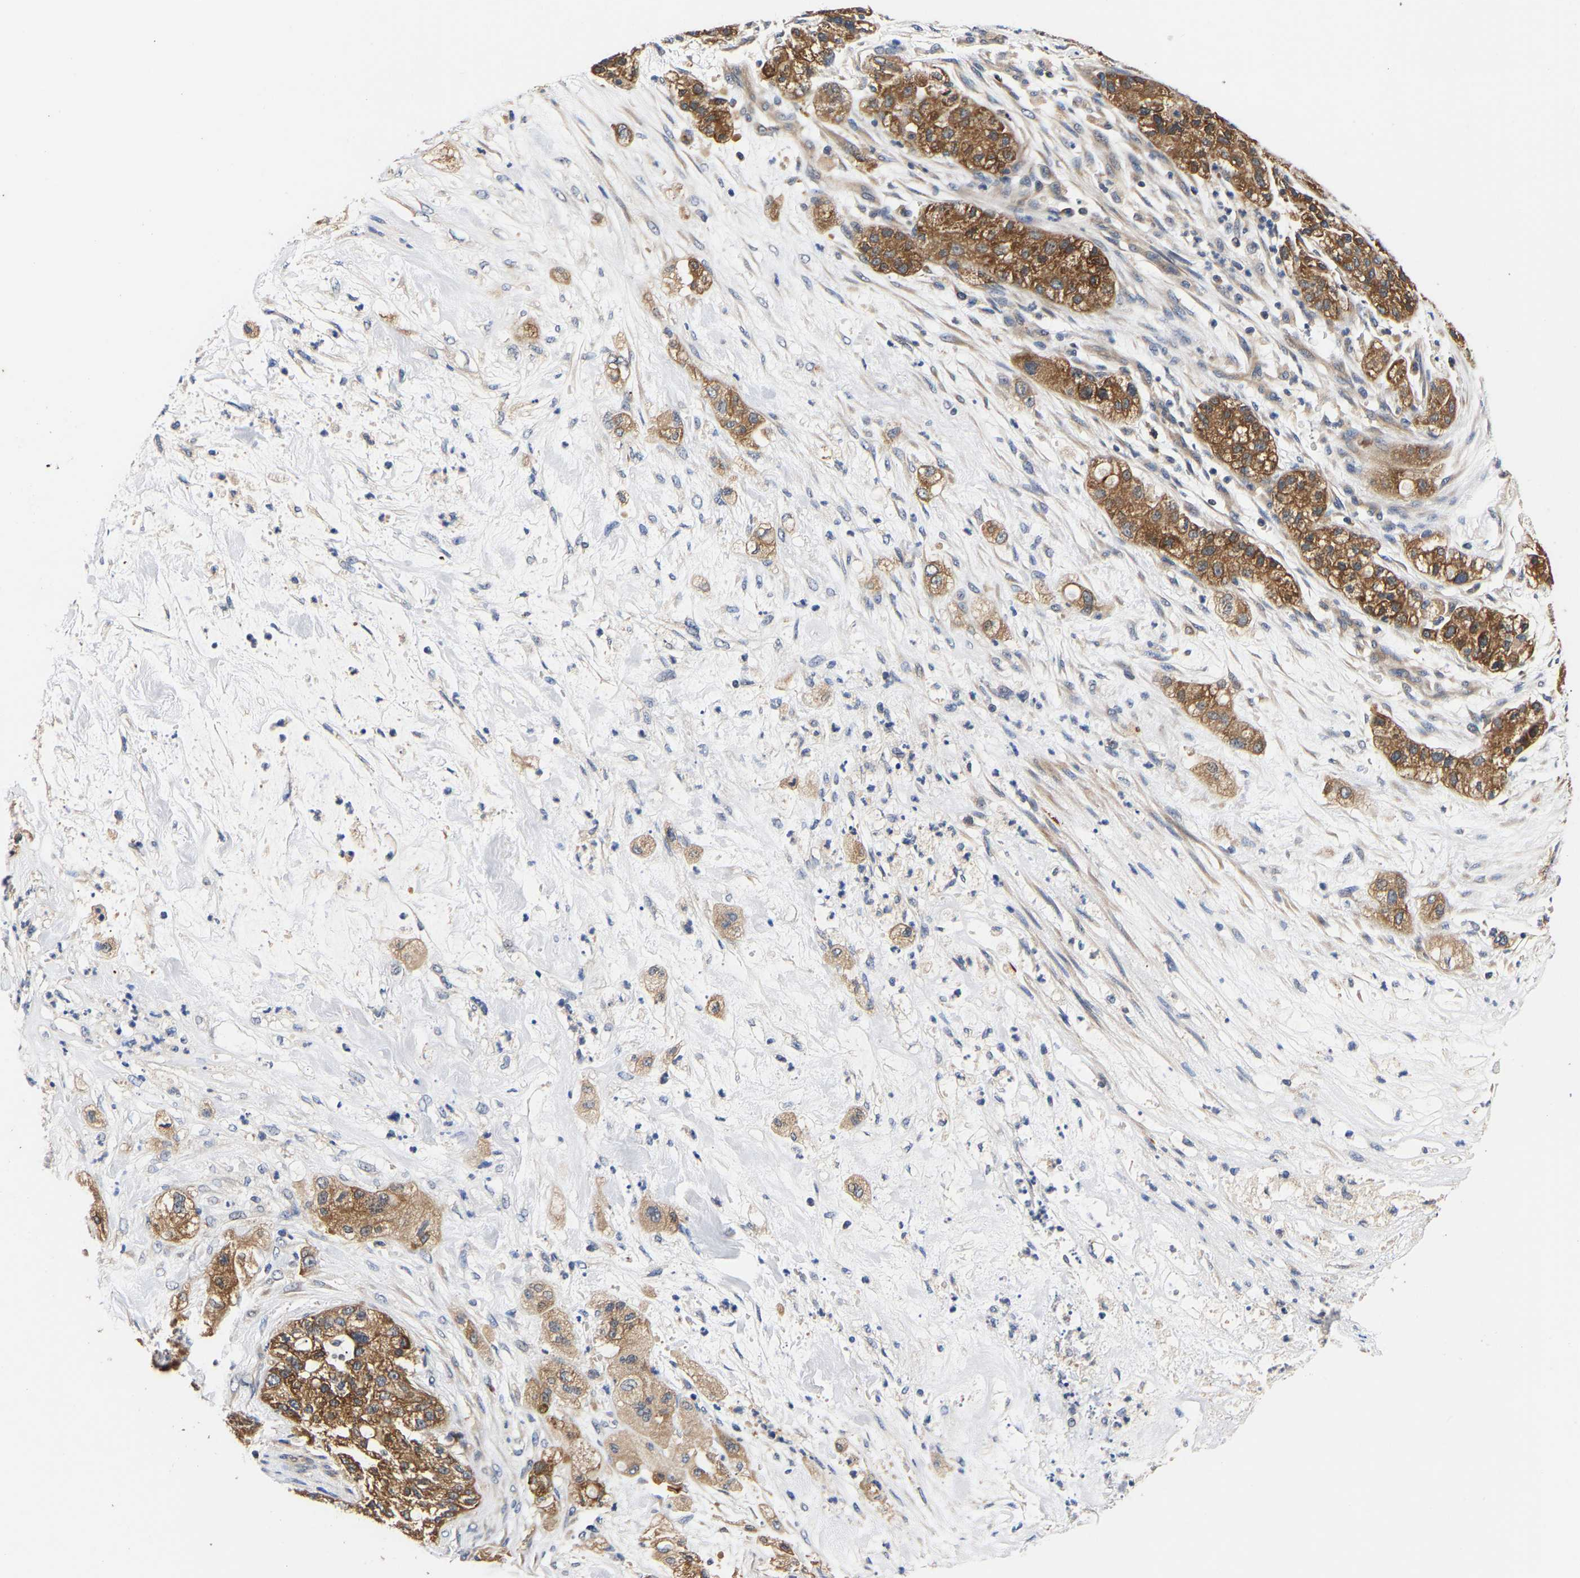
{"staining": {"intensity": "moderate", "quantity": ">75%", "location": "cytoplasmic/membranous"}, "tissue": "pancreatic cancer", "cell_type": "Tumor cells", "image_type": "cancer", "snomed": [{"axis": "morphology", "description": "Adenocarcinoma, NOS"}, {"axis": "topography", "description": "Pancreas"}], "caption": "Pancreatic cancer was stained to show a protein in brown. There is medium levels of moderate cytoplasmic/membranous staining in approximately >75% of tumor cells. (IHC, brightfield microscopy, high magnification).", "gene": "LRBA", "patient": {"sex": "female", "age": 78}}